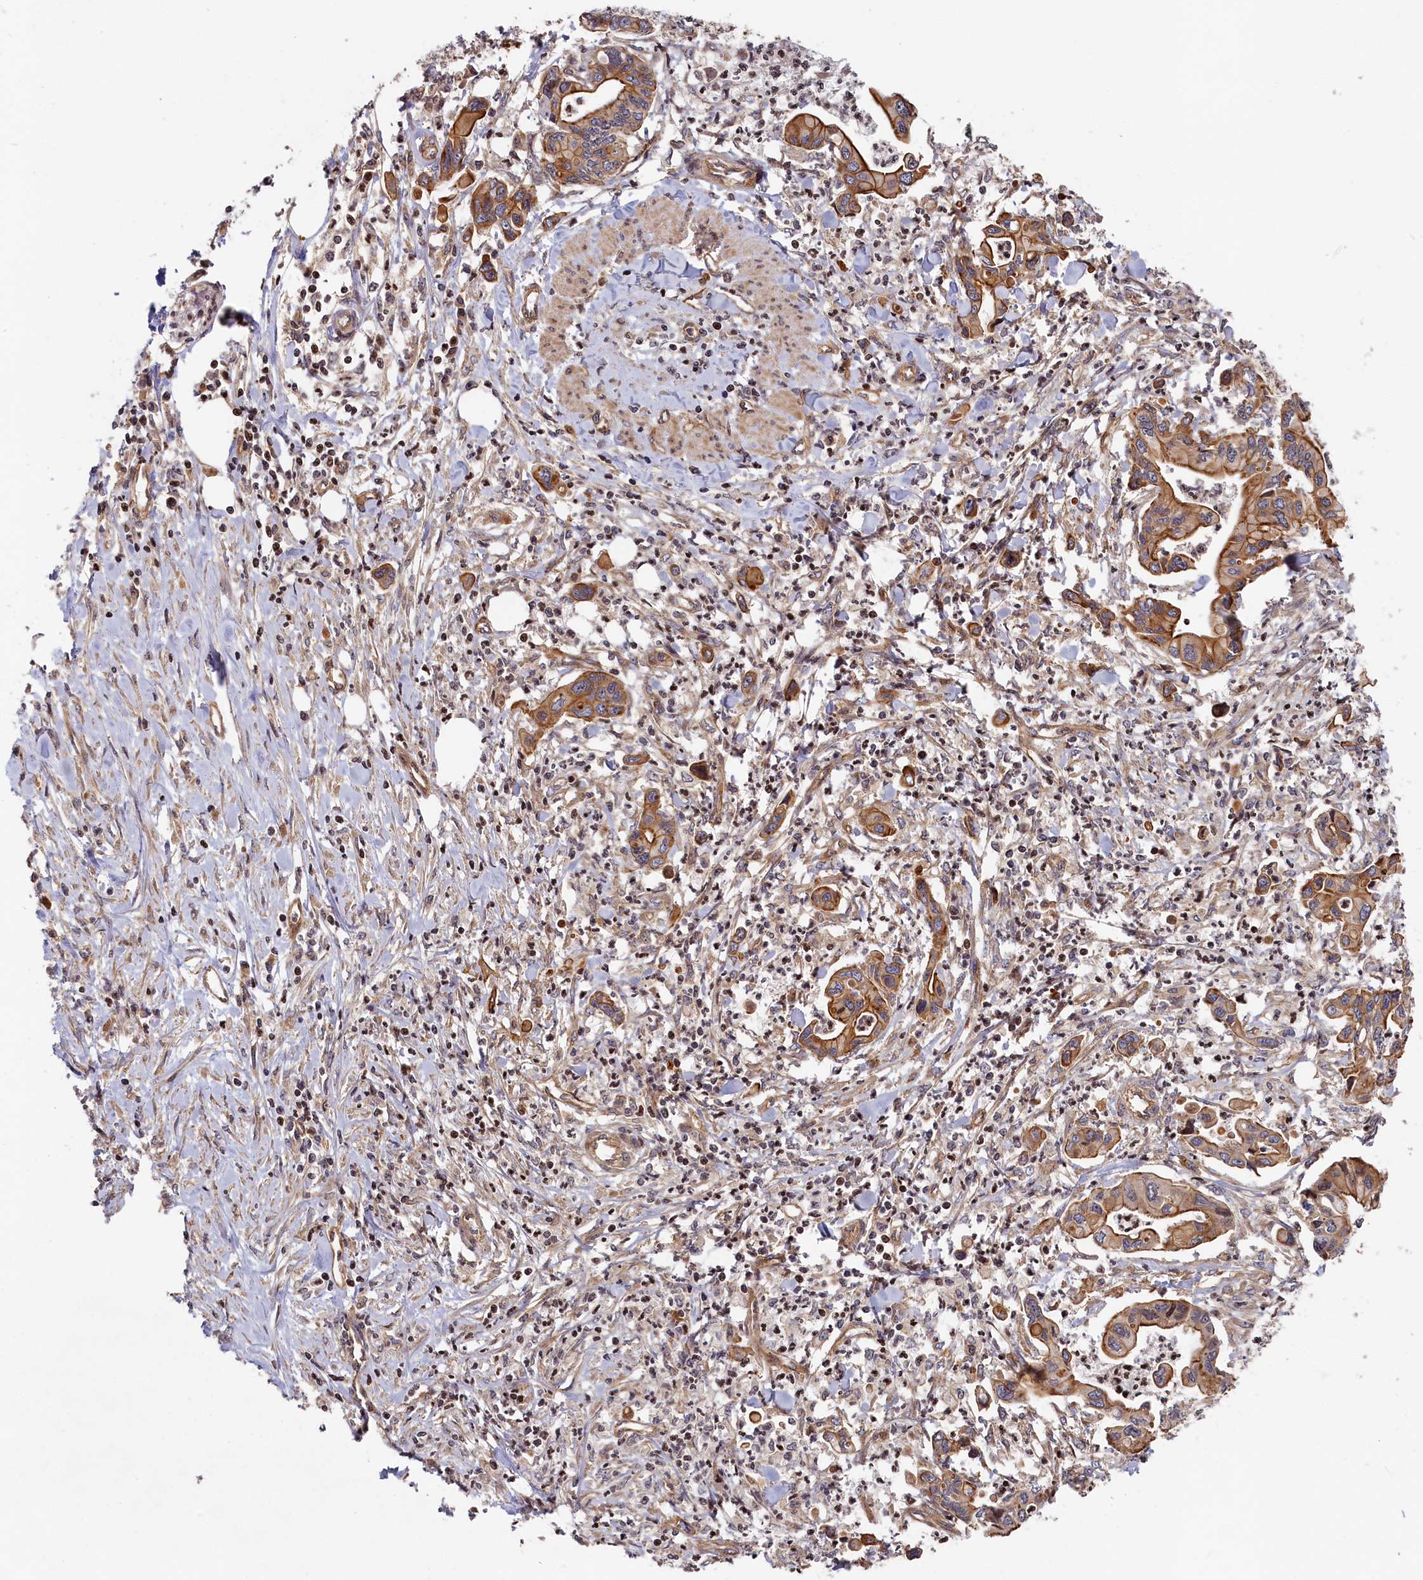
{"staining": {"intensity": "moderate", "quantity": ">75%", "location": "cytoplasmic/membranous"}, "tissue": "pancreatic cancer", "cell_type": "Tumor cells", "image_type": "cancer", "snomed": [{"axis": "morphology", "description": "Adenocarcinoma, NOS"}, {"axis": "topography", "description": "Pancreas"}], "caption": "Human adenocarcinoma (pancreatic) stained with a brown dye exhibits moderate cytoplasmic/membranous positive expression in about >75% of tumor cells.", "gene": "CEP44", "patient": {"sex": "female", "age": 50}}